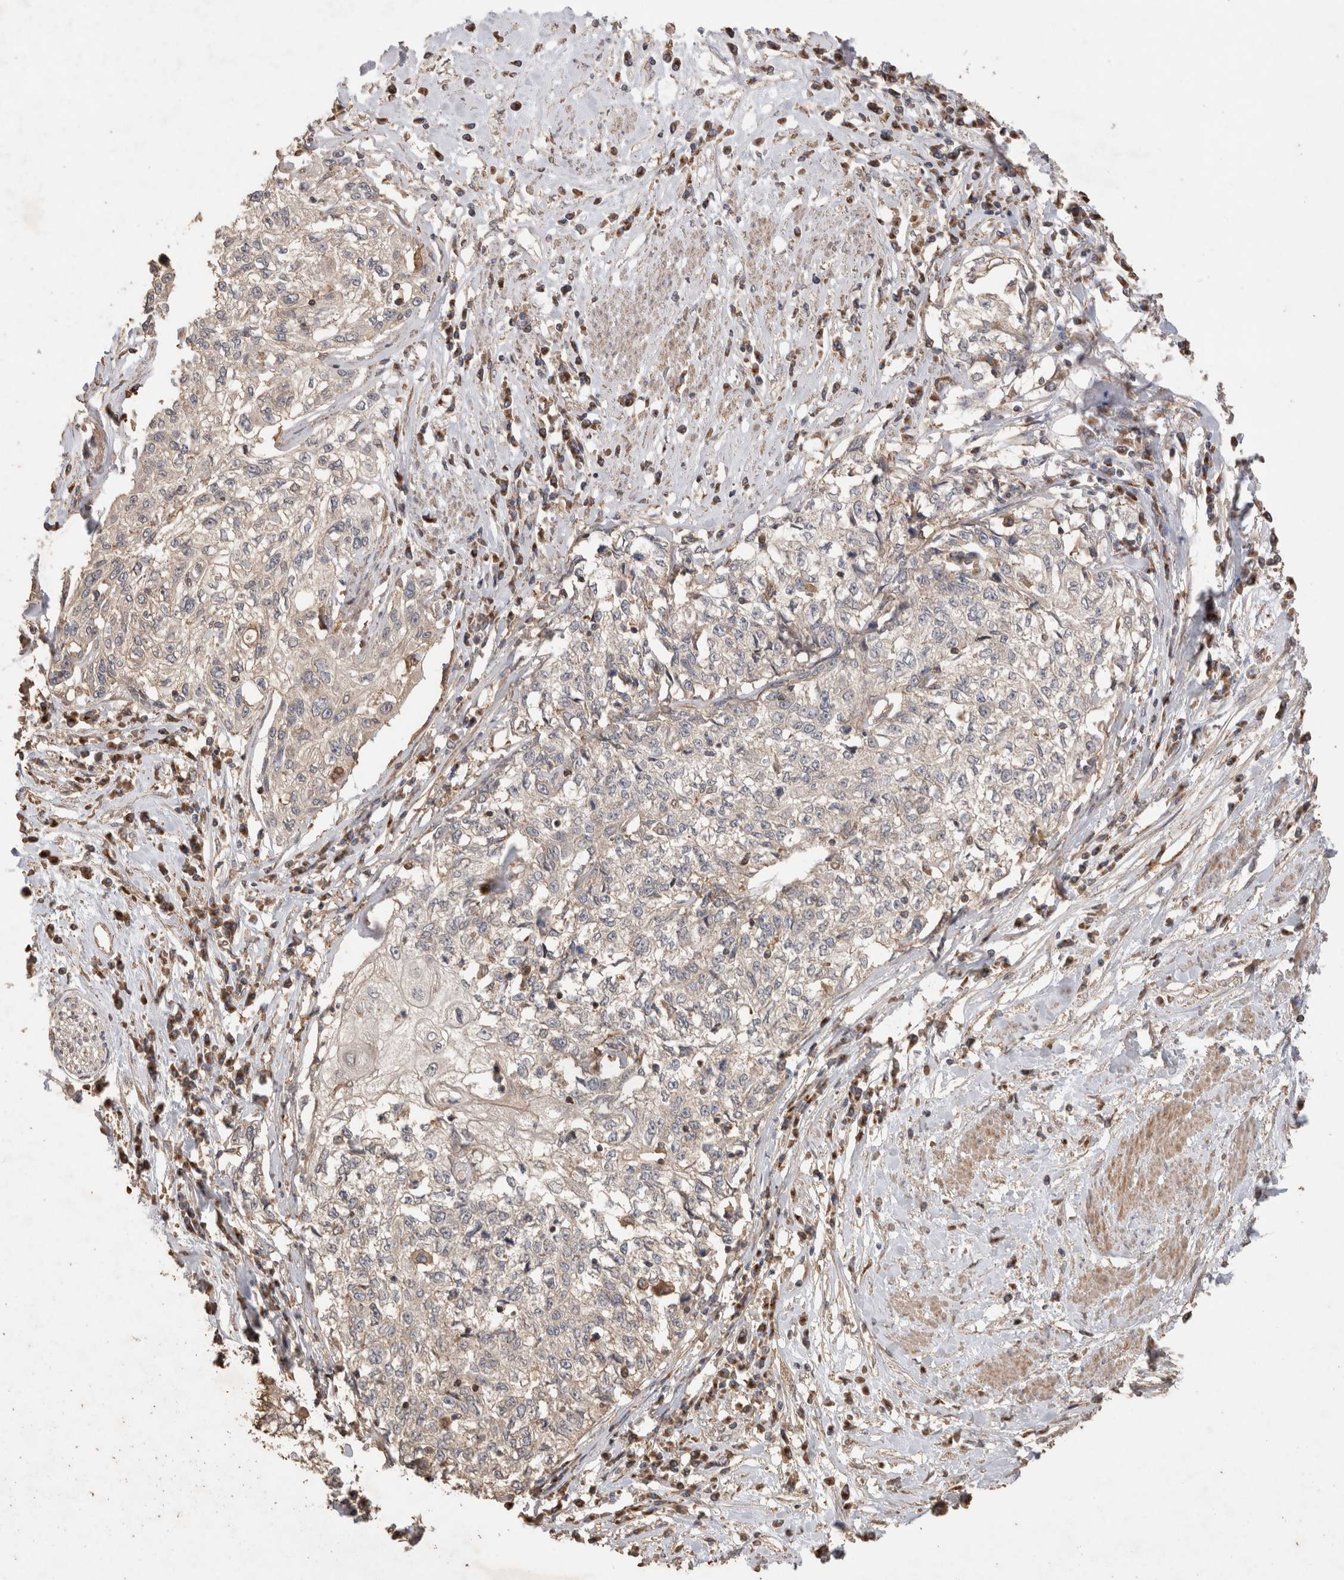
{"staining": {"intensity": "negative", "quantity": "none", "location": "none"}, "tissue": "cervical cancer", "cell_type": "Tumor cells", "image_type": "cancer", "snomed": [{"axis": "morphology", "description": "Squamous cell carcinoma, NOS"}, {"axis": "topography", "description": "Cervix"}], "caption": "Immunohistochemistry (IHC) of human cervical squamous cell carcinoma demonstrates no staining in tumor cells.", "gene": "SNX31", "patient": {"sex": "female", "age": 57}}